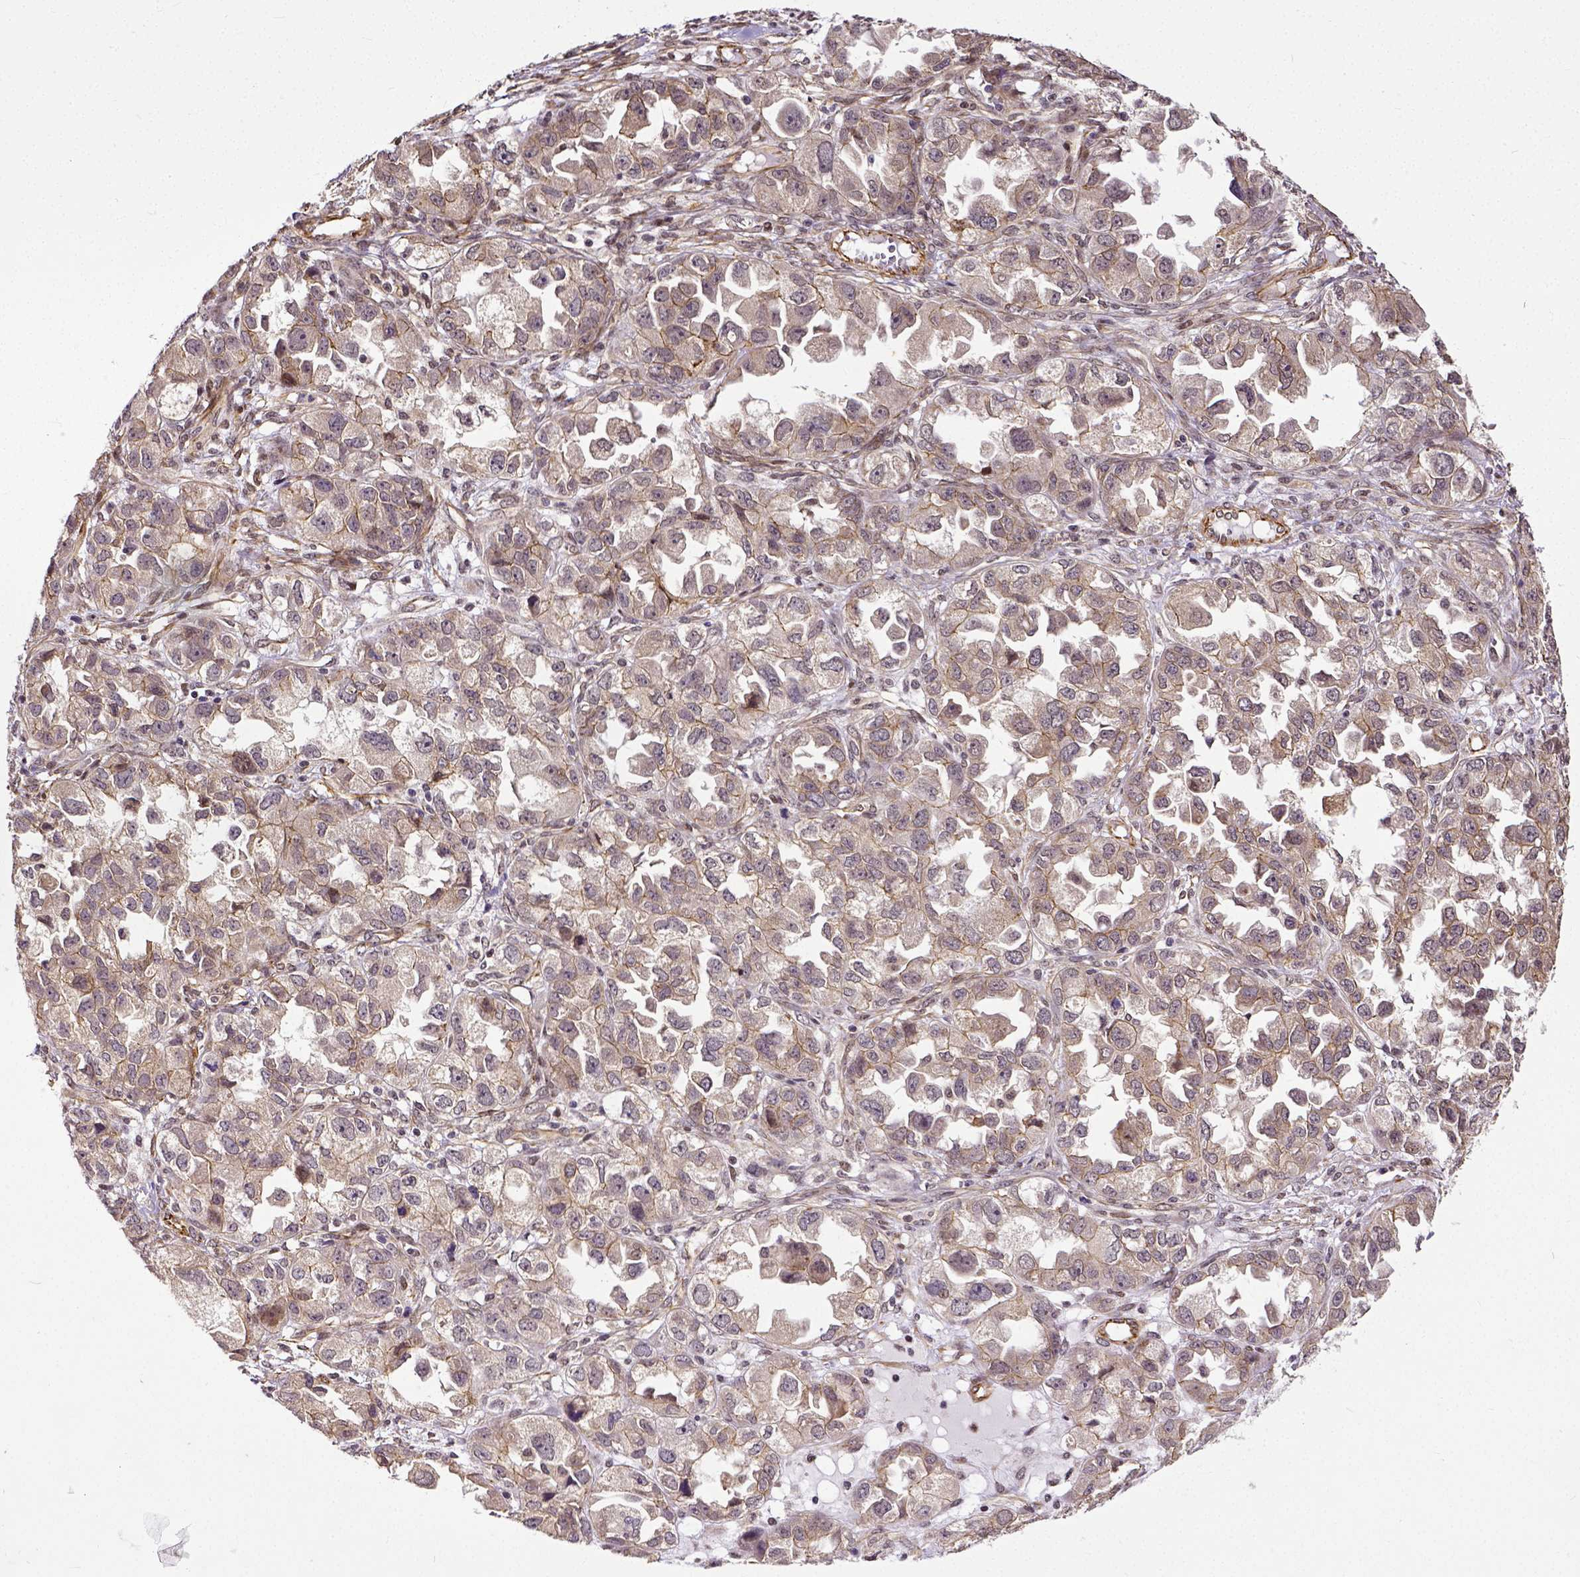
{"staining": {"intensity": "weak", "quantity": "25%-75%", "location": "cytoplasmic/membranous"}, "tissue": "ovarian cancer", "cell_type": "Tumor cells", "image_type": "cancer", "snomed": [{"axis": "morphology", "description": "Cystadenocarcinoma, serous, NOS"}, {"axis": "topography", "description": "Ovary"}], "caption": "Immunohistochemistry (IHC) (DAB (3,3'-diaminobenzidine)) staining of human serous cystadenocarcinoma (ovarian) shows weak cytoplasmic/membranous protein staining in approximately 25%-75% of tumor cells.", "gene": "DICER1", "patient": {"sex": "female", "age": 84}}